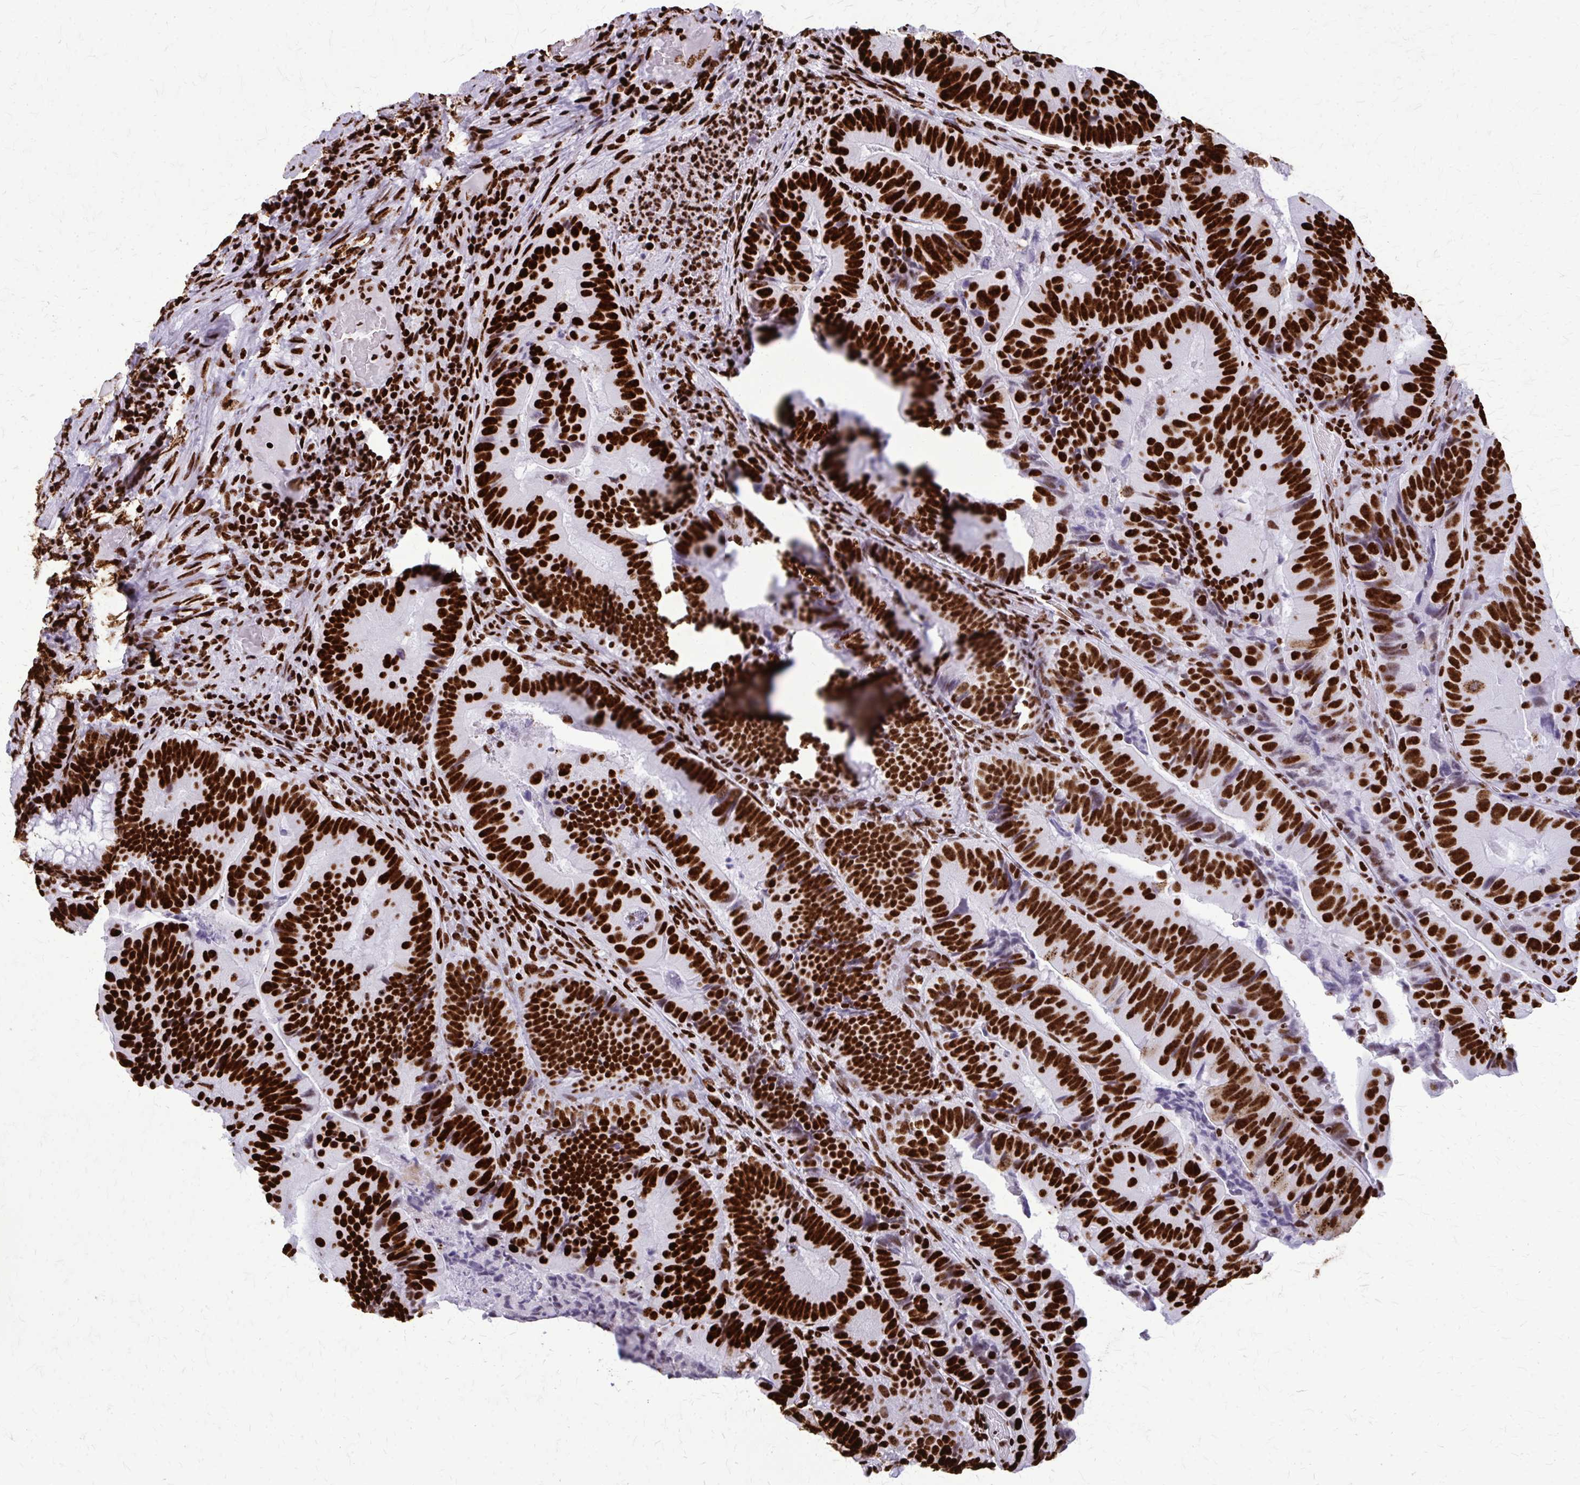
{"staining": {"intensity": "strong", "quantity": ">75%", "location": "nuclear"}, "tissue": "colorectal cancer", "cell_type": "Tumor cells", "image_type": "cancer", "snomed": [{"axis": "morphology", "description": "Adenocarcinoma, NOS"}, {"axis": "topography", "description": "Colon"}], "caption": "High-power microscopy captured an IHC image of adenocarcinoma (colorectal), revealing strong nuclear positivity in about >75% of tumor cells.", "gene": "SFPQ", "patient": {"sex": "female", "age": 86}}